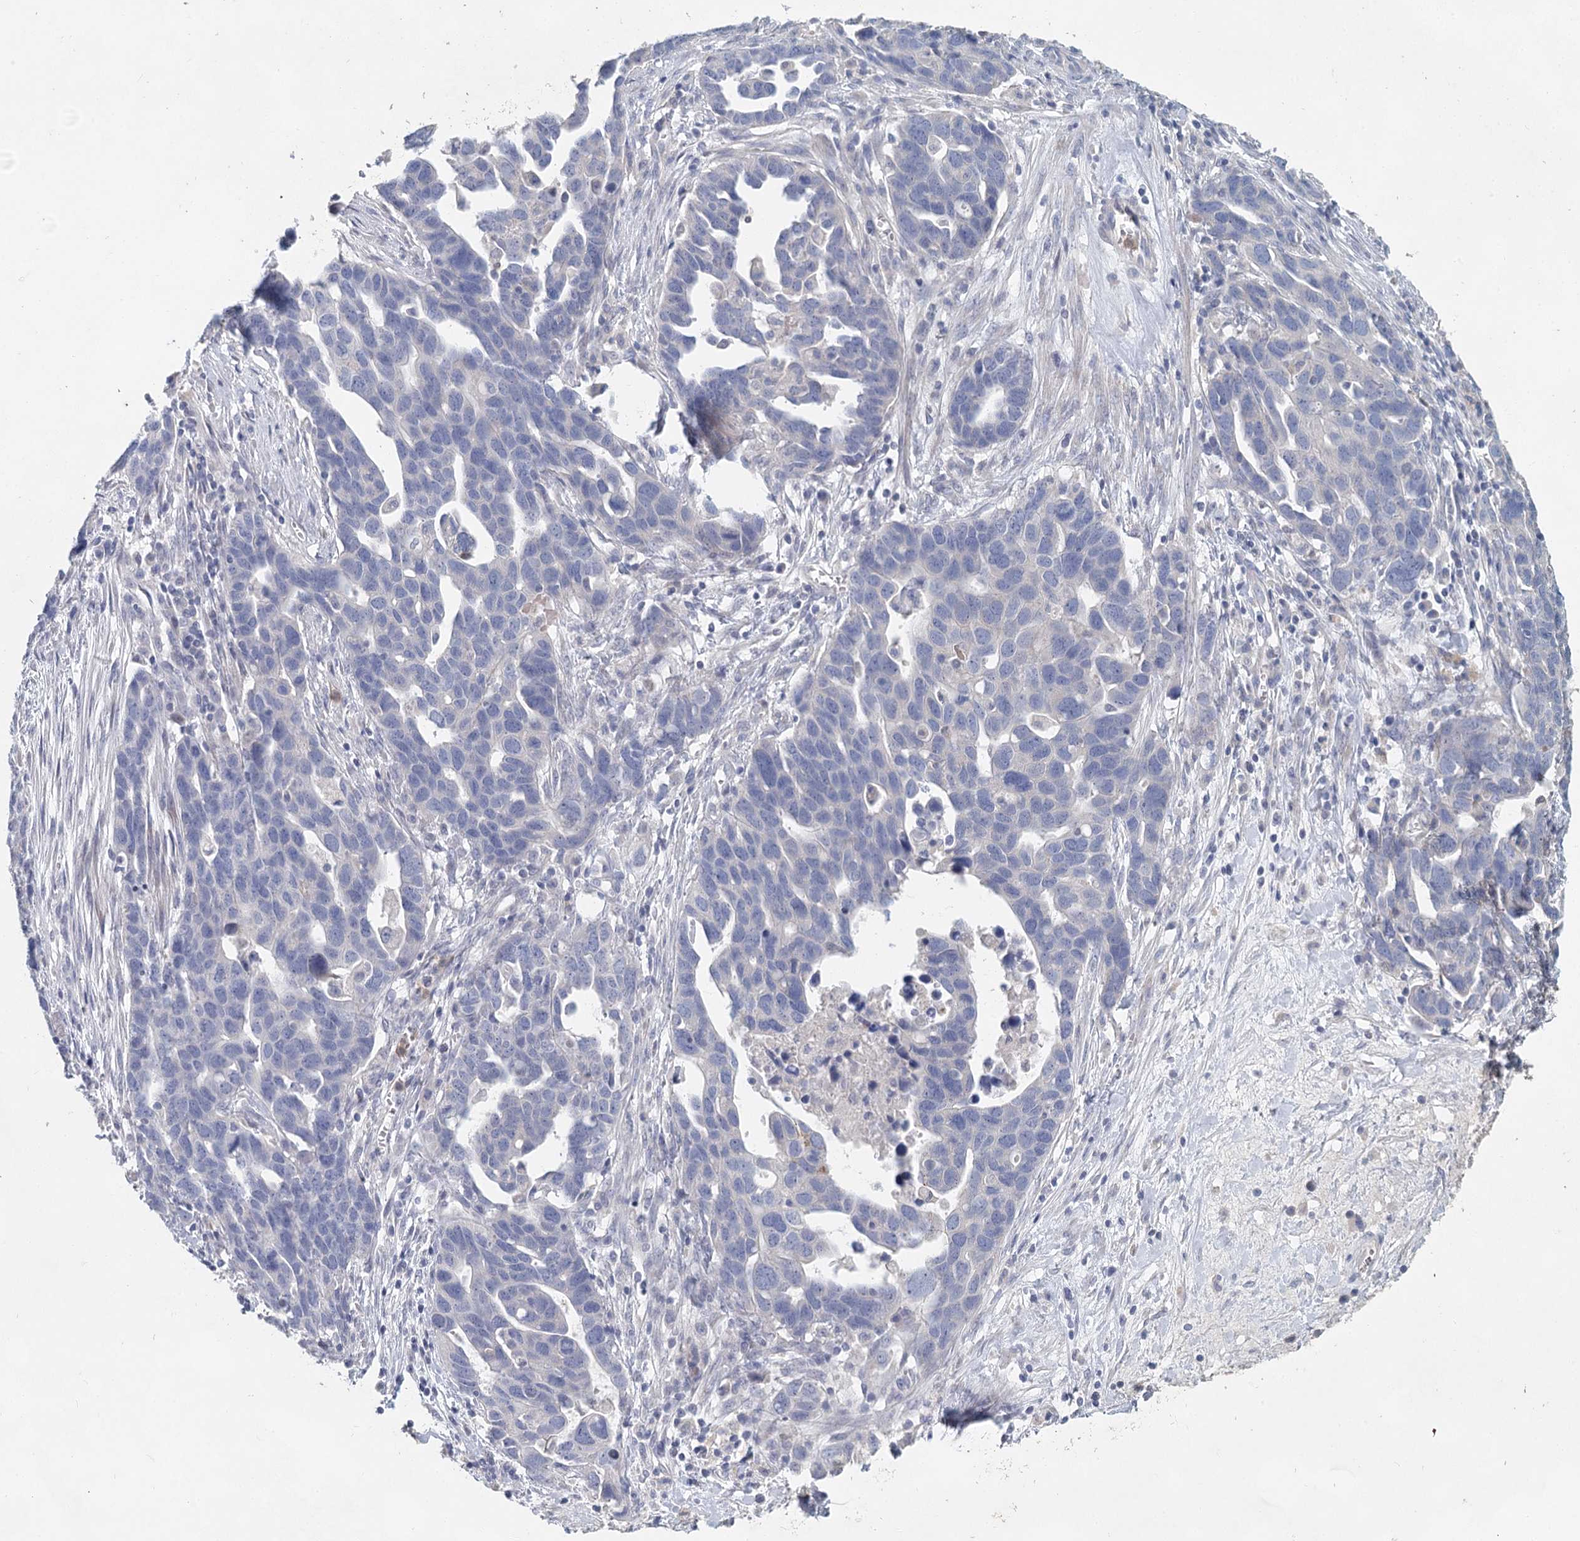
{"staining": {"intensity": "negative", "quantity": "none", "location": "none"}, "tissue": "ovarian cancer", "cell_type": "Tumor cells", "image_type": "cancer", "snomed": [{"axis": "morphology", "description": "Cystadenocarcinoma, serous, NOS"}, {"axis": "topography", "description": "Ovary"}], "caption": "This is a image of IHC staining of ovarian serous cystadenocarcinoma, which shows no positivity in tumor cells.", "gene": "MYL6B", "patient": {"sex": "female", "age": 54}}